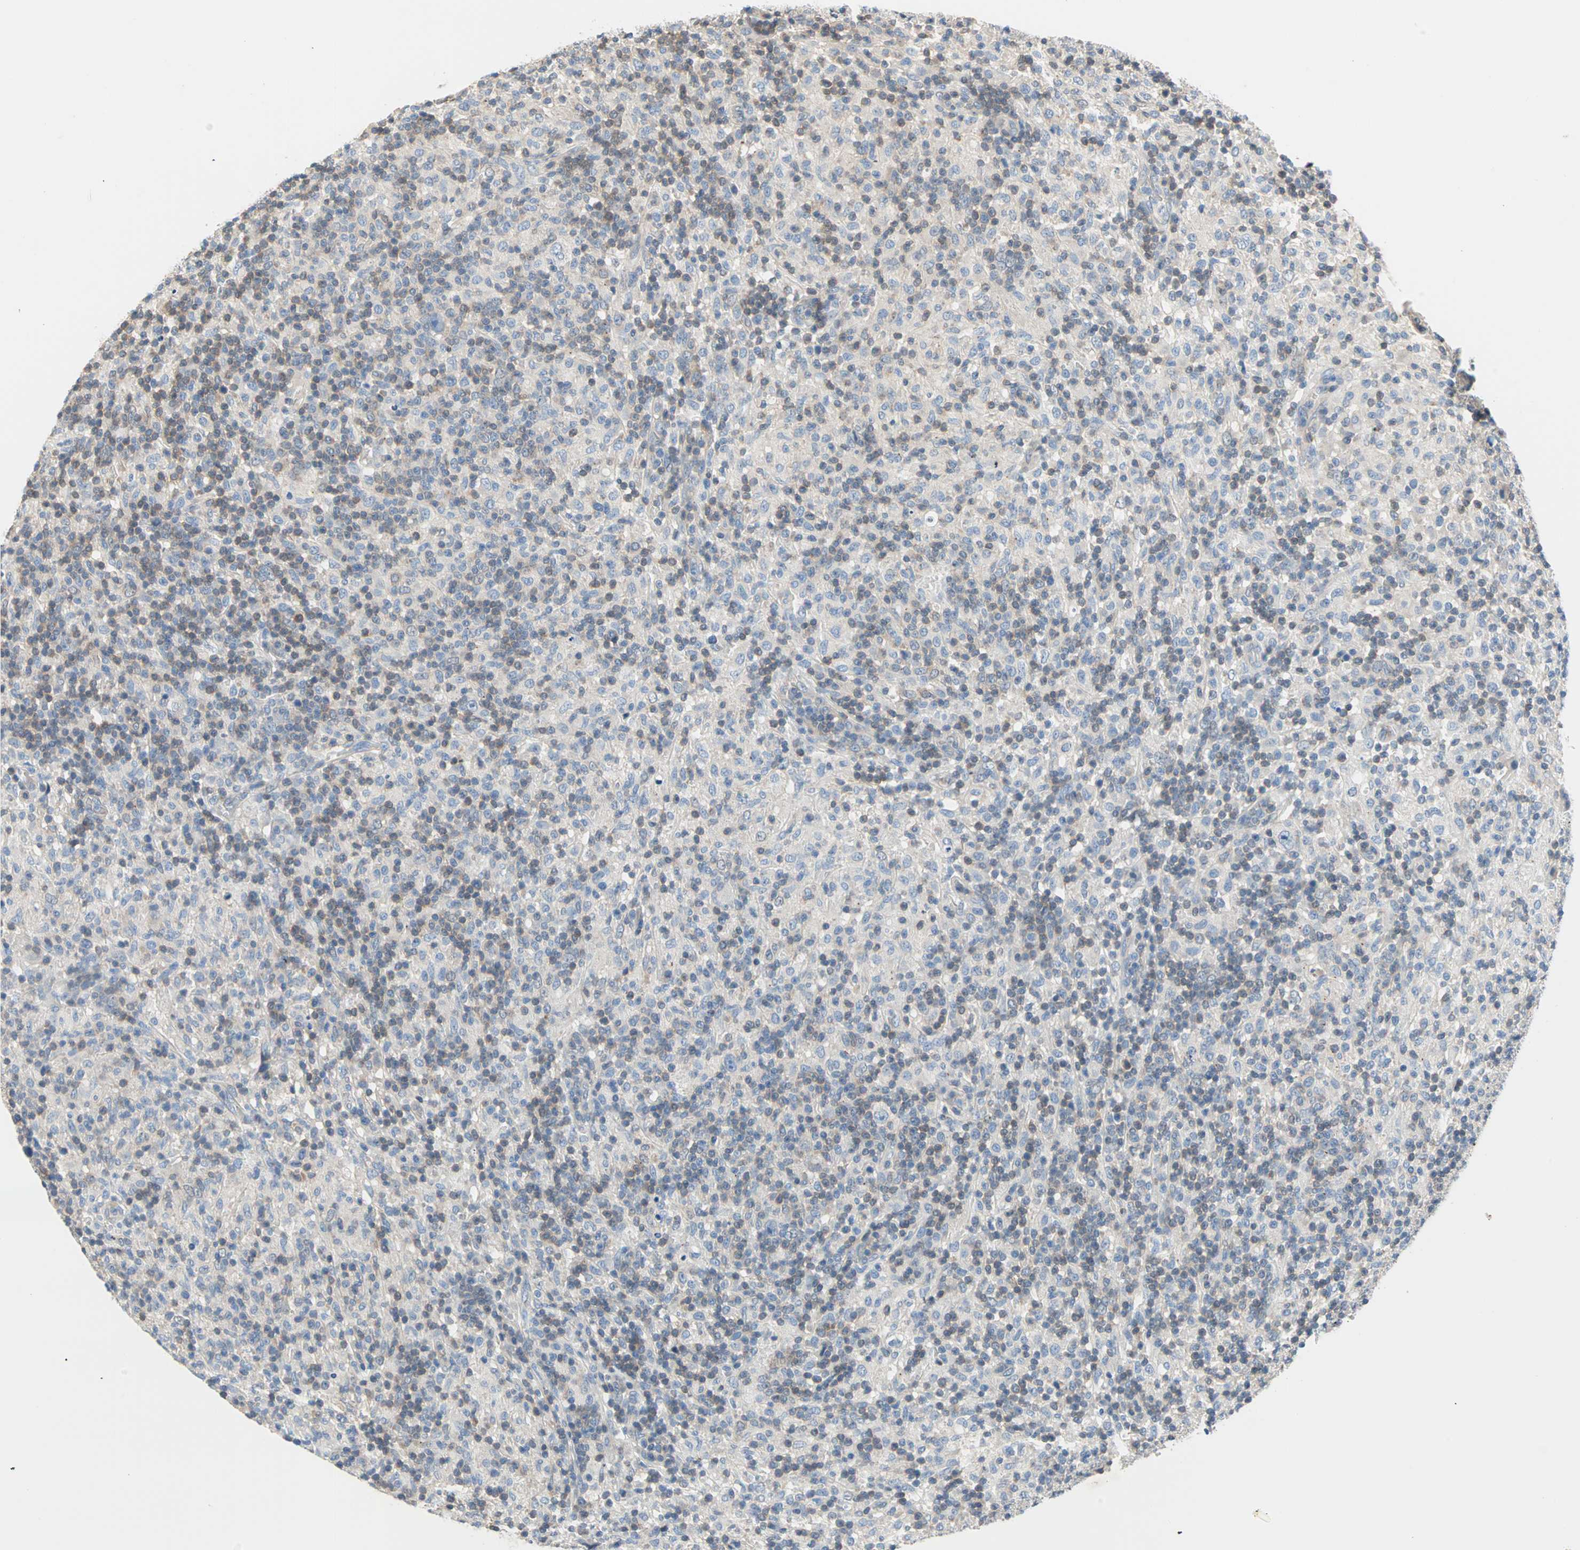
{"staining": {"intensity": "weak", "quantity": ">75%", "location": "cytoplasmic/membranous"}, "tissue": "lymphoma", "cell_type": "Tumor cells", "image_type": "cancer", "snomed": [{"axis": "morphology", "description": "Hodgkin's disease, NOS"}, {"axis": "topography", "description": "Lymph node"}], "caption": "Protein expression analysis of Hodgkin's disease displays weak cytoplasmic/membranous expression in about >75% of tumor cells.", "gene": "MPI", "patient": {"sex": "male", "age": 70}}